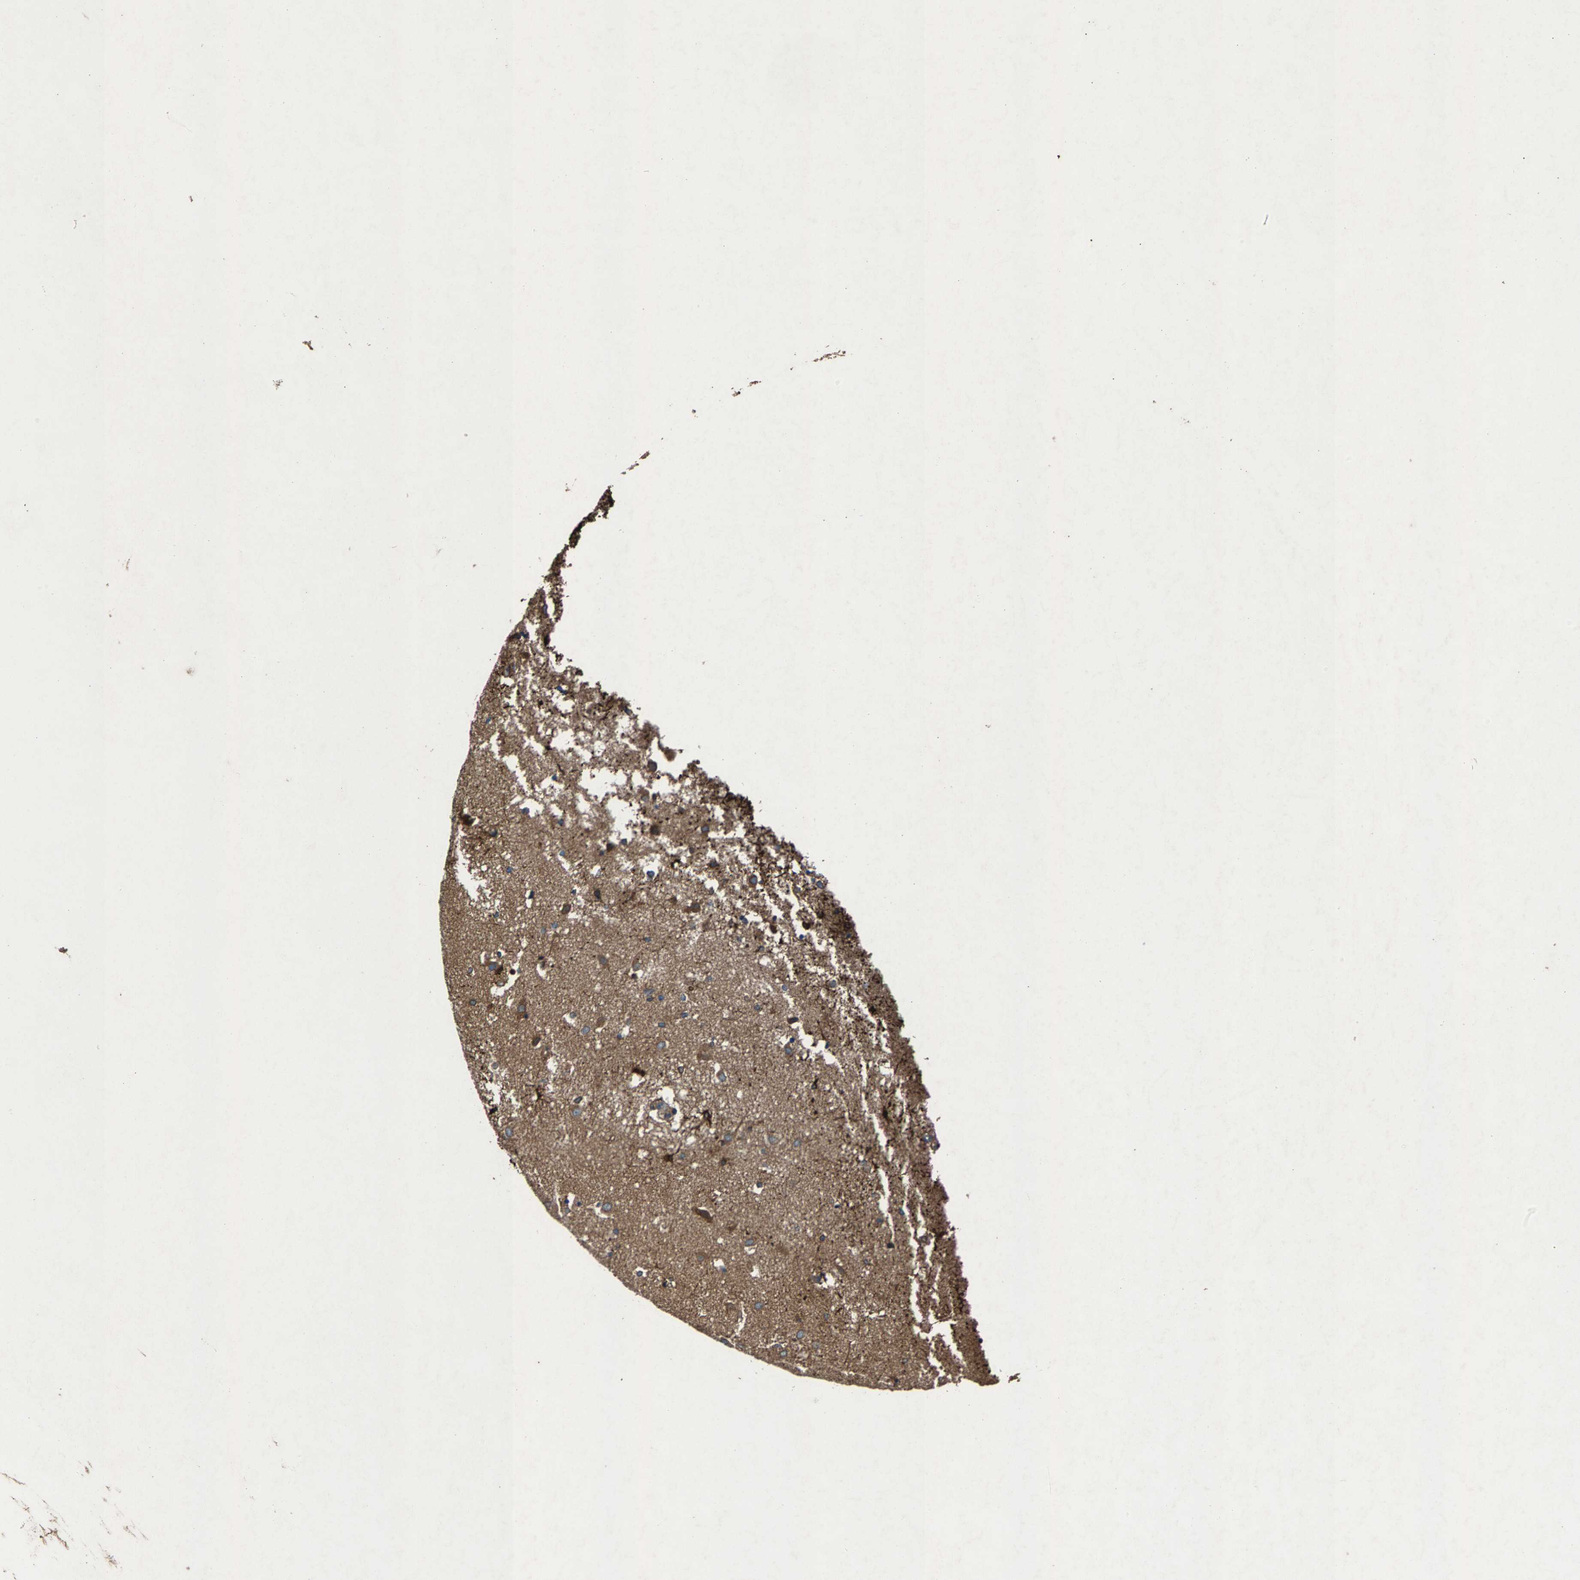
{"staining": {"intensity": "moderate", "quantity": "<25%", "location": "cytoplasmic/membranous"}, "tissue": "caudate", "cell_type": "Glial cells", "image_type": "normal", "snomed": [{"axis": "morphology", "description": "Normal tissue, NOS"}, {"axis": "topography", "description": "Lateral ventricle wall"}], "caption": "Caudate stained with DAB (3,3'-diaminobenzidine) IHC displays low levels of moderate cytoplasmic/membranous staining in about <25% of glial cells.", "gene": "LPCAT1", "patient": {"sex": "male", "age": 70}}